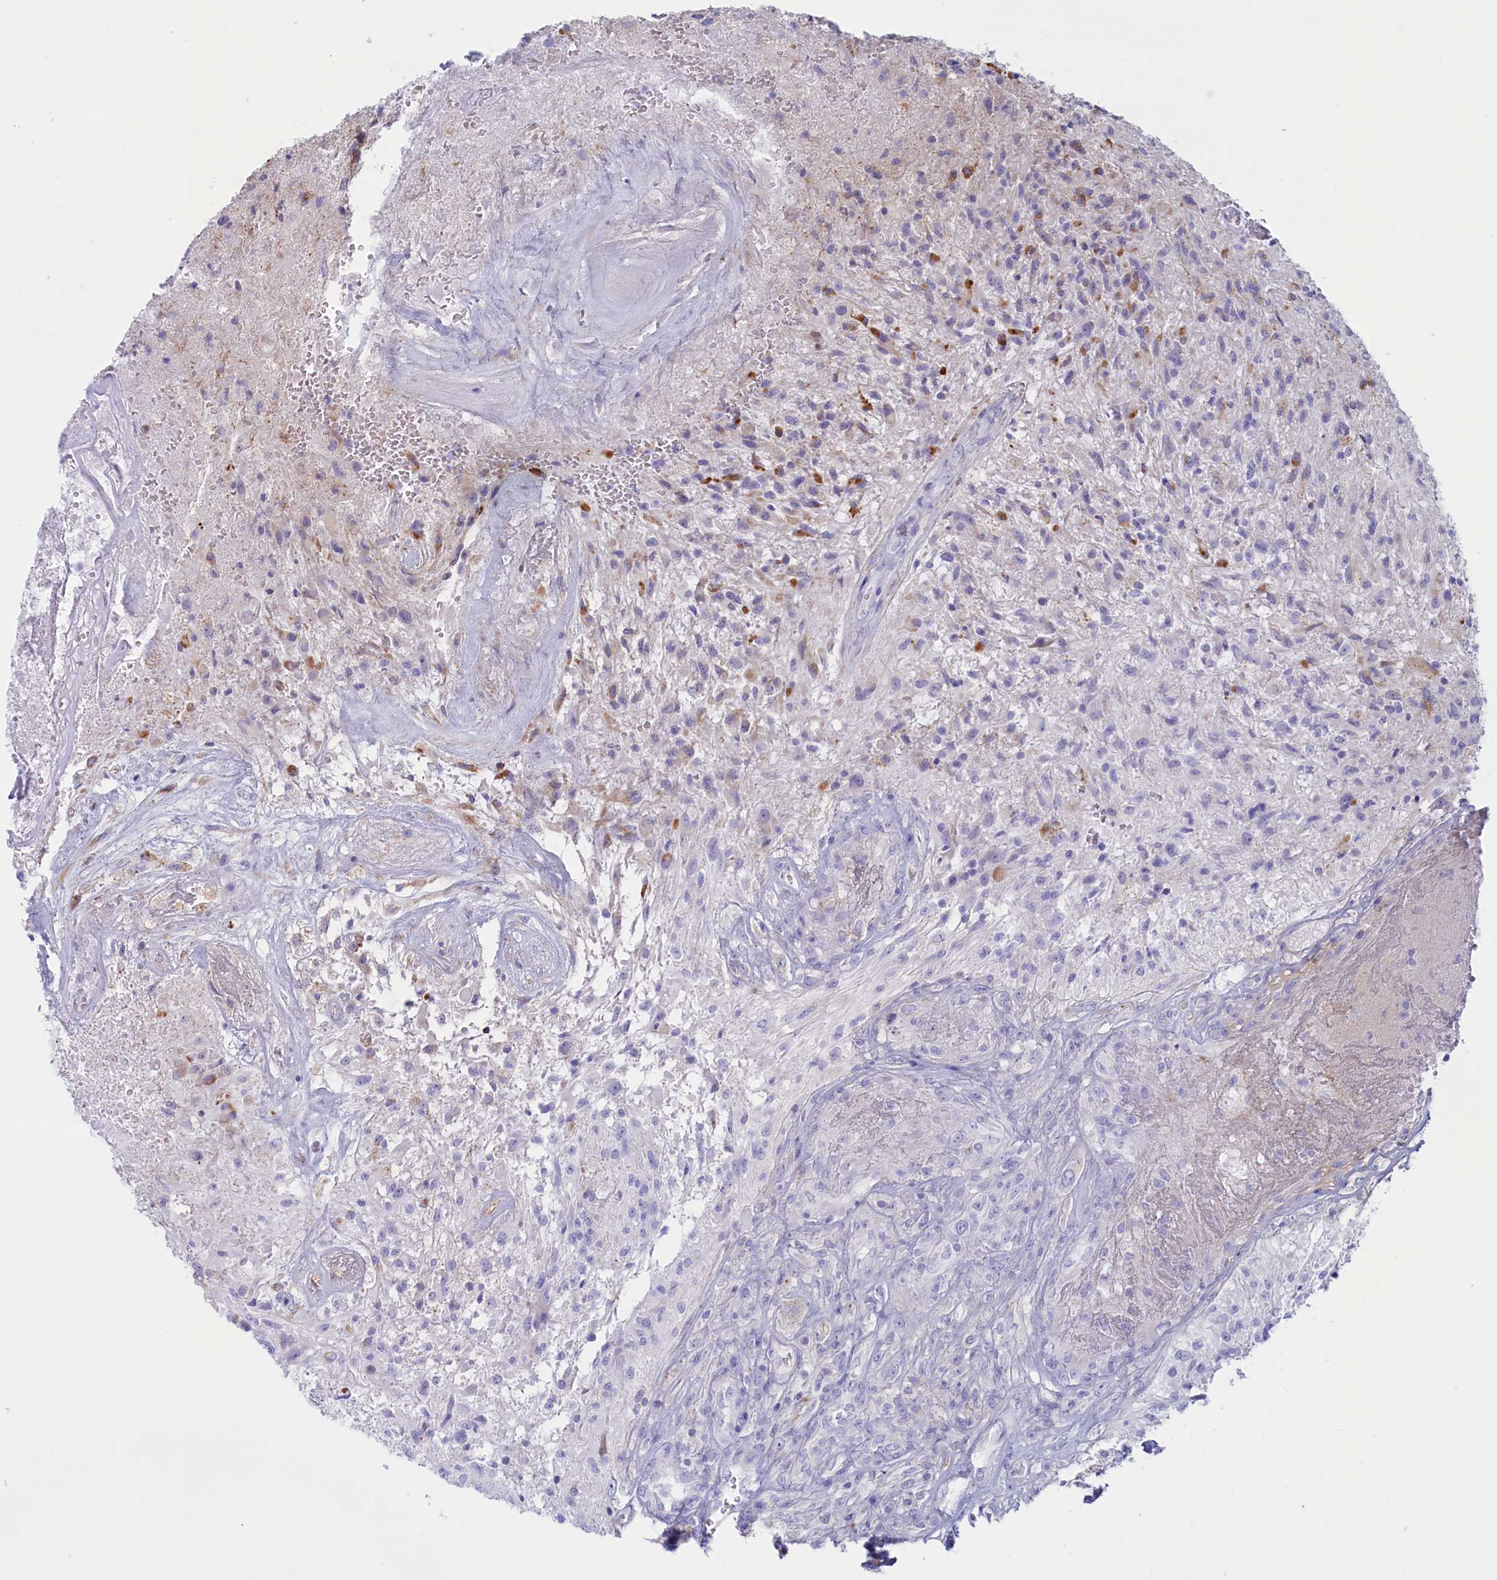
{"staining": {"intensity": "negative", "quantity": "none", "location": "none"}, "tissue": "glioma", "cell_type": "Tumor cells", "image_type": "cancer", "snomed": [{"axis": "morphology", "description": "Glioma, malignant, High grade"}, {"axis": "topography", "description": "Brain"}], "caption": "This histopathology image is of malignant high-grade glioma stained with immunohistochemistry (IHC) to label a protein in brown with the nuclei are counter-stained blue. There is no staining in tumor cells.", "gene": "MPV17L2", "patient": {"sex": "male", "age": 56}}